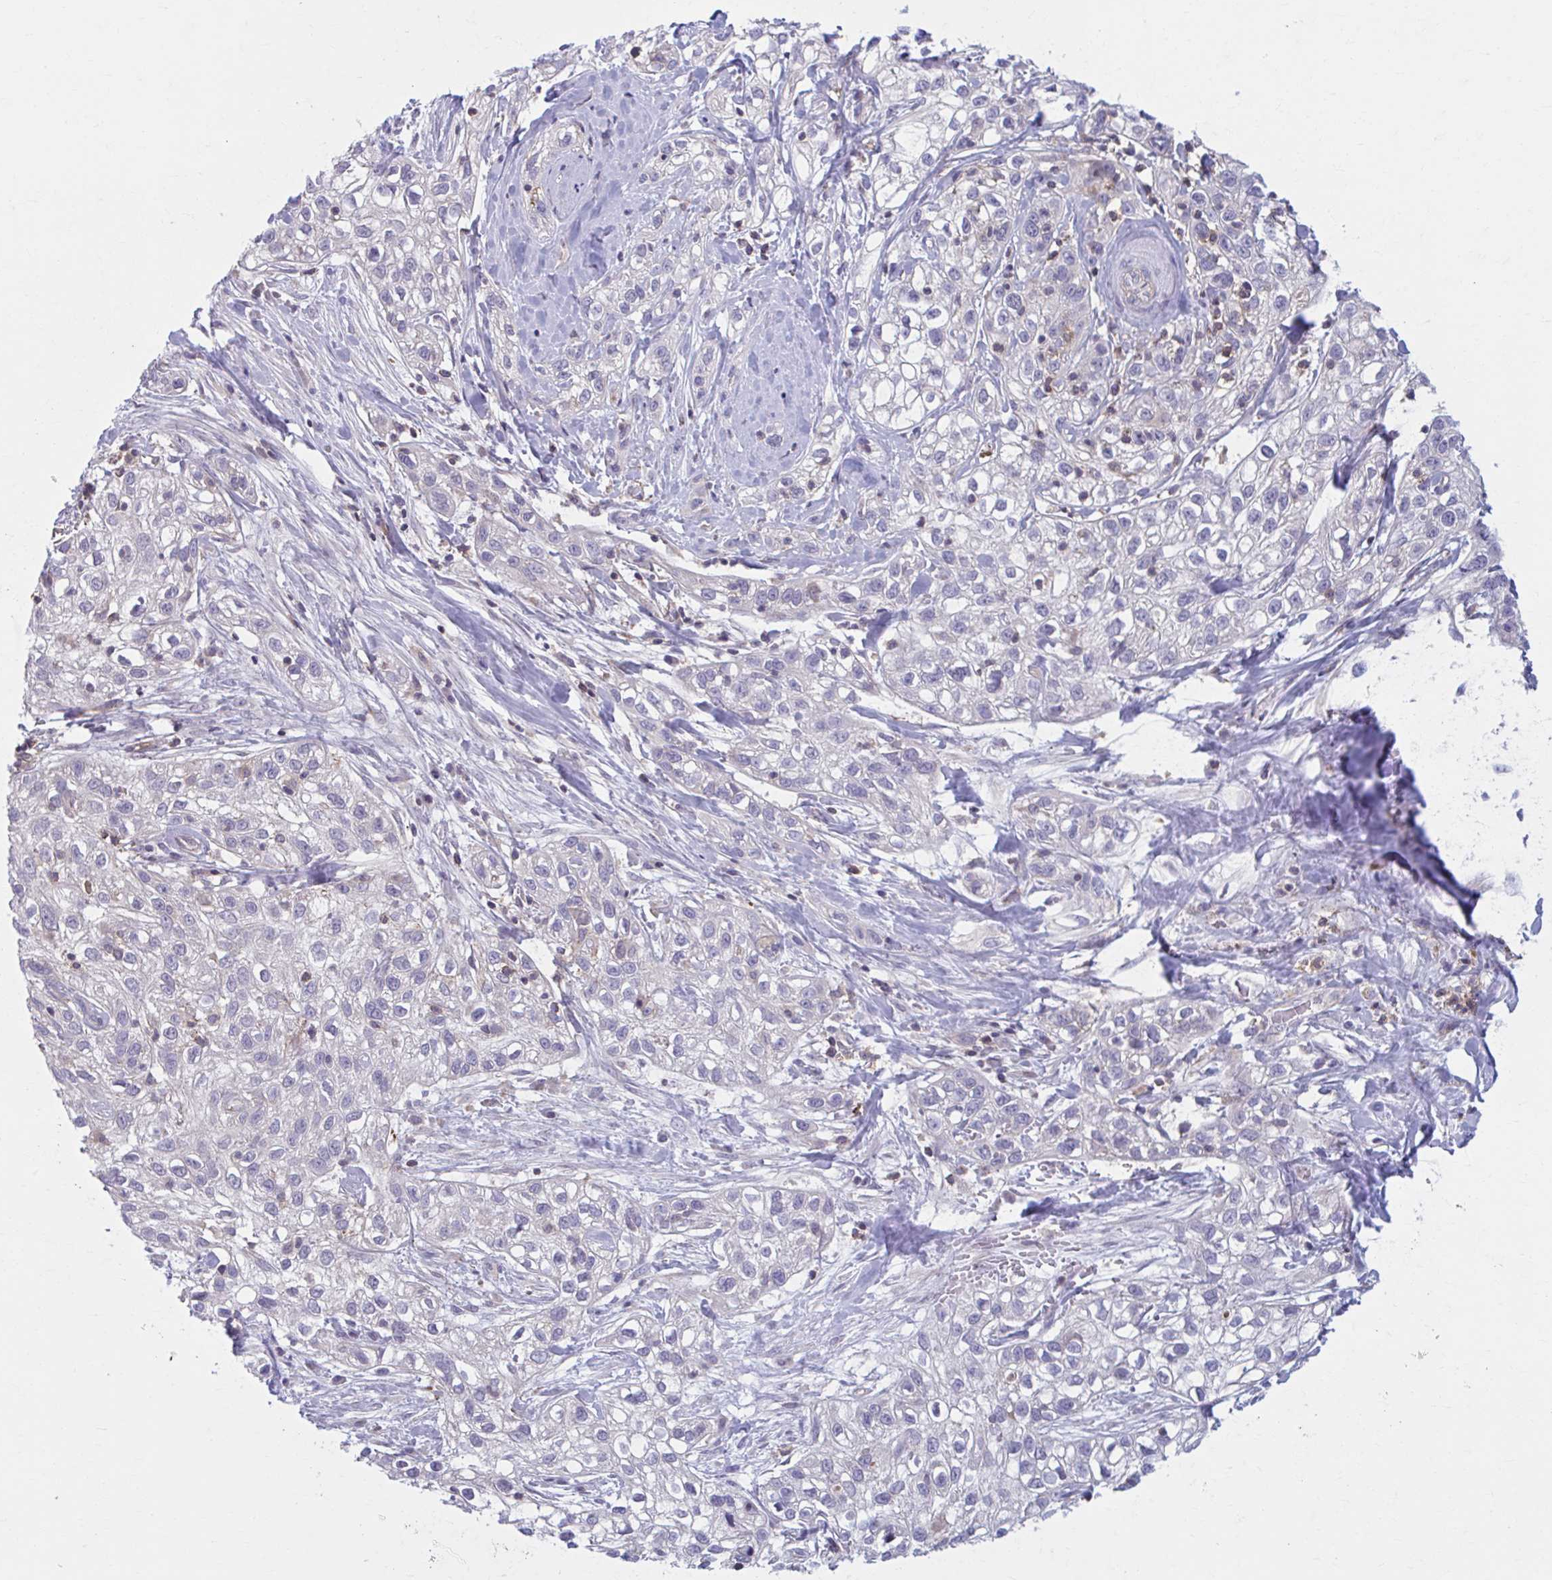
{"staining": {"intensity": "negative", "quantity": "none", "location": "none"}, "tissue": "skin cancer", "cell_type": "Tumor cells", "image_type": "cancer", "snomed": [{"axis": "morphology", "description": "Squamous cell carcinoma, NOS"}, {"axis": "topography", "description": "Skin"}], "caption": "Human skin squamous cell carcinoma stained for a protein using IHC displays no positivity in tumor cells.", "gene": "ADAT3", "patient": {"sex": "male", "age": 82}}